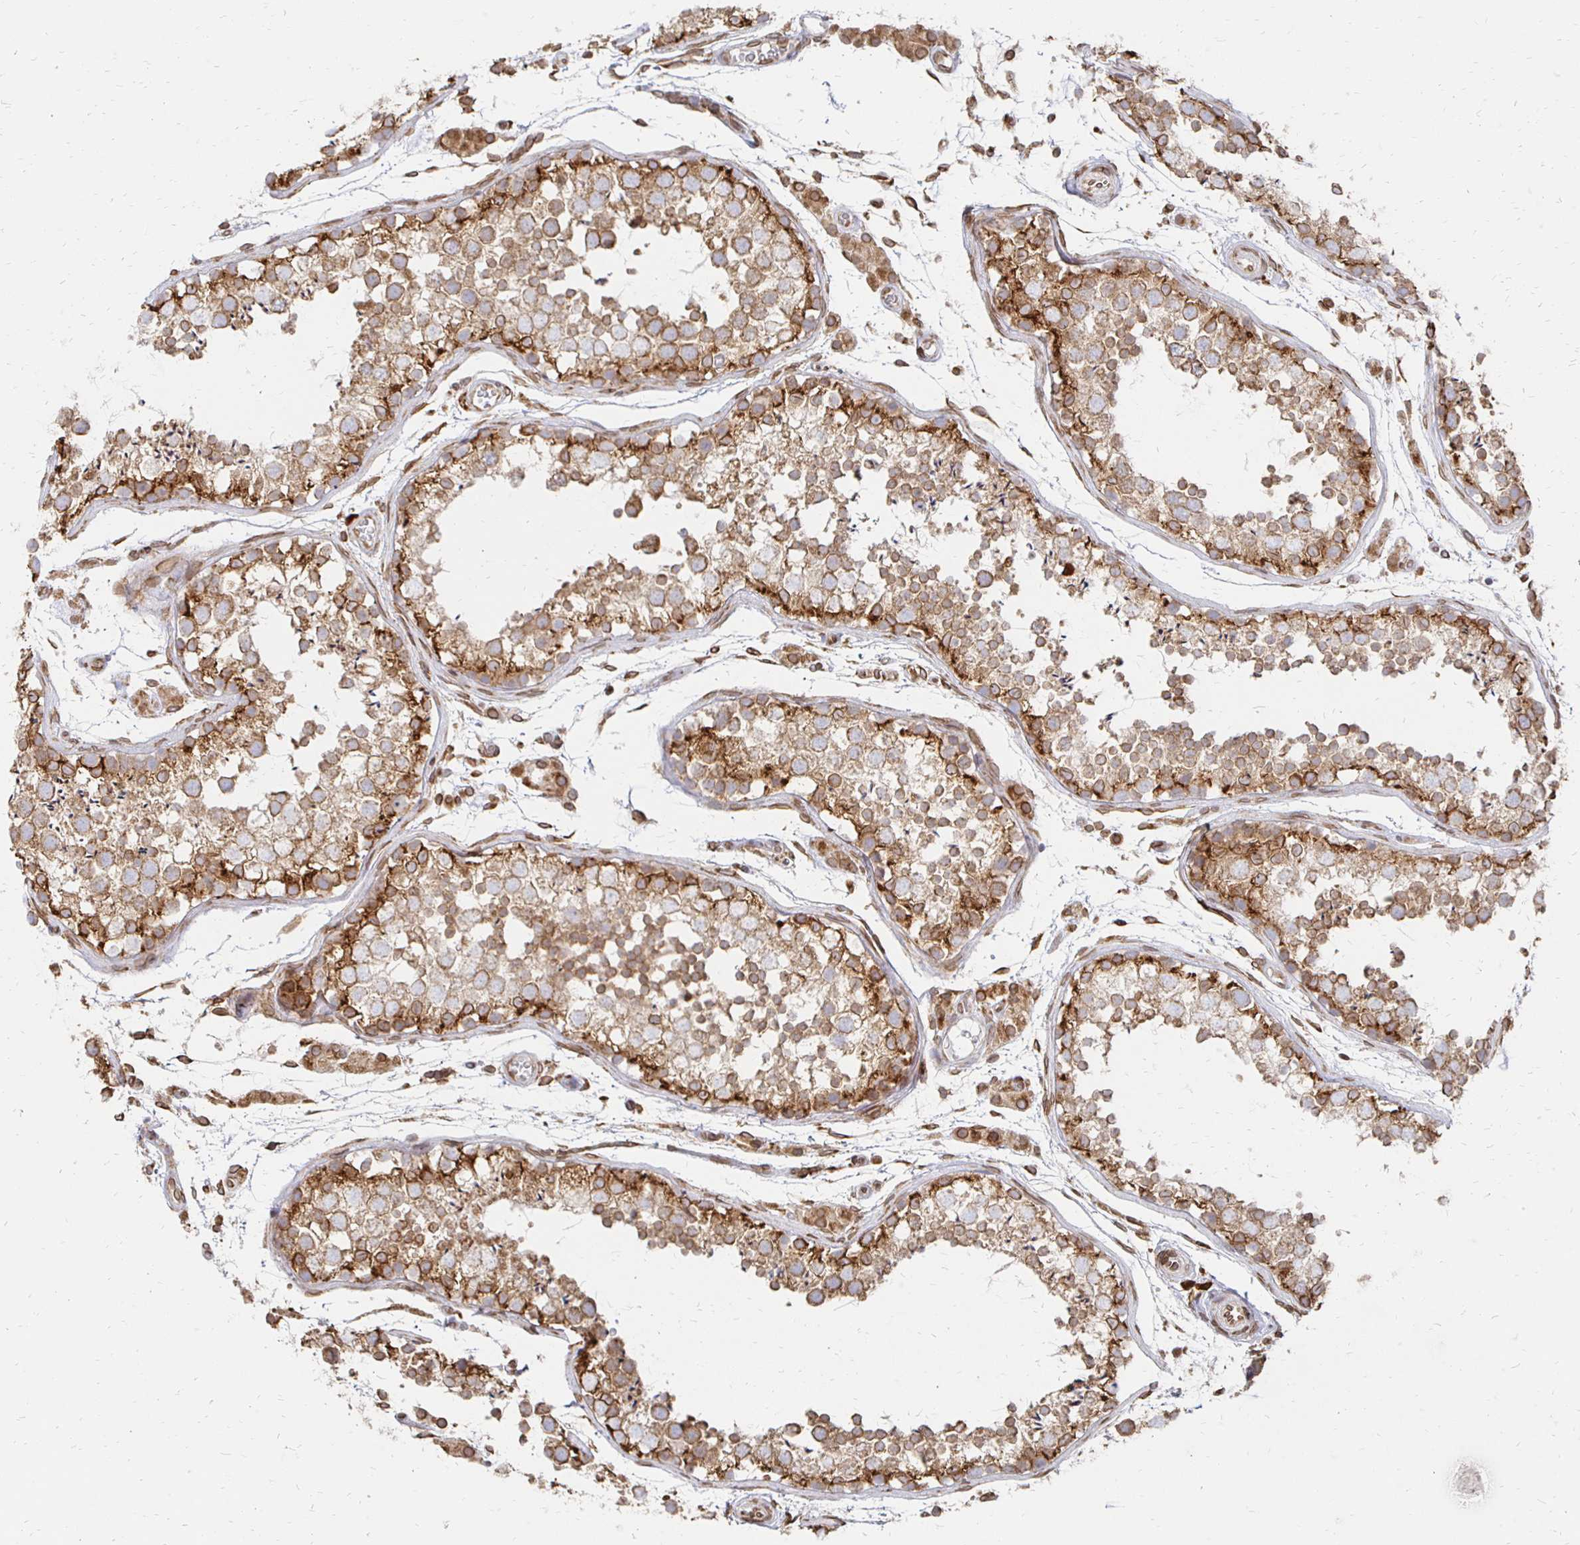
{"staining": {"intensity": "strong", "quantity": ">75%", "location": "cytoplasmic/membranous,nuclear"}, "tissue": "testis", "cell_type": "Cells in seminiferous ducts", "image_type": "normal", "snomed": [{"axis": "morphology", "description": "Normal tissue, NOS"}, {"axis": "morphology", "description": "Seminoma, NOS"}, {"axis": "topography", "description": "Testis"}], "caption": "Immunohistochemistry (IHC) image of benign testis stained for a protein (brown), which exhibits high levels of strong cytoplasmic/membranous,nuclear positivity in about >75% of cells in seminiferous ducts.", "gene": "PELI3", "patient": {"sex": "male", "age": 29}}